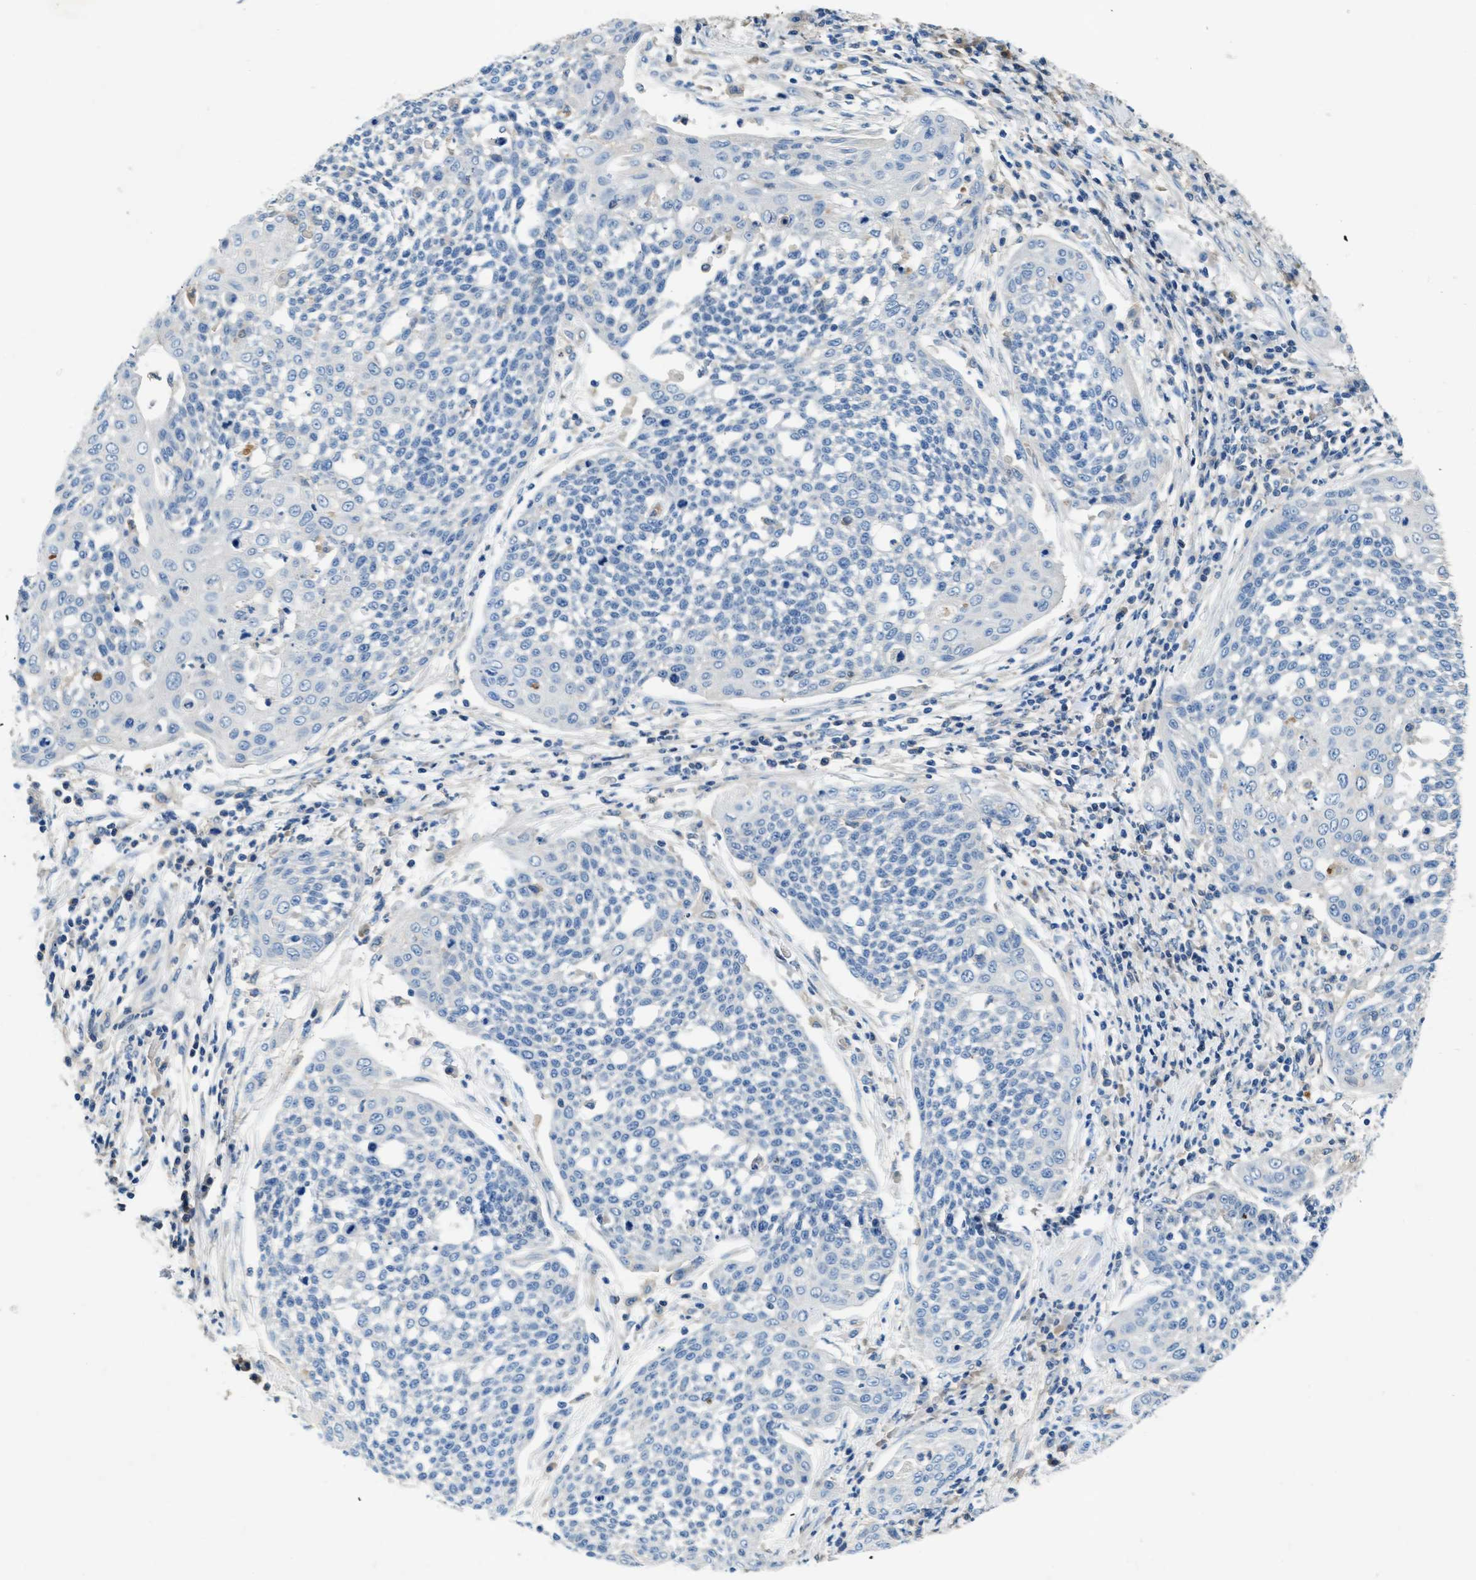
{"staining": {"intensity": "negative", "quantity": "none", "location": "none"}, "tissue": "cervical cancer", "cell_type": "Tumor cells", "image_type": "cancer", "snomed": [{"axis": "morphology", "description": "Squamous cell carcinoma, NOS"}, {"axis": "topography", "description": "Cervix"}], "caption": "Cervical cancer (squamous cell carcinoma) was stained to show a protein in brown. There is no significant expression in tumor cells. The staining was performed using DAB to visualize the protein expression in brown, while the nuclei were stained in blue with hematoxylin (Magnification: 20x).", "gene": "RWDD2B", "patient": {"sex": "female", "age": 34}}